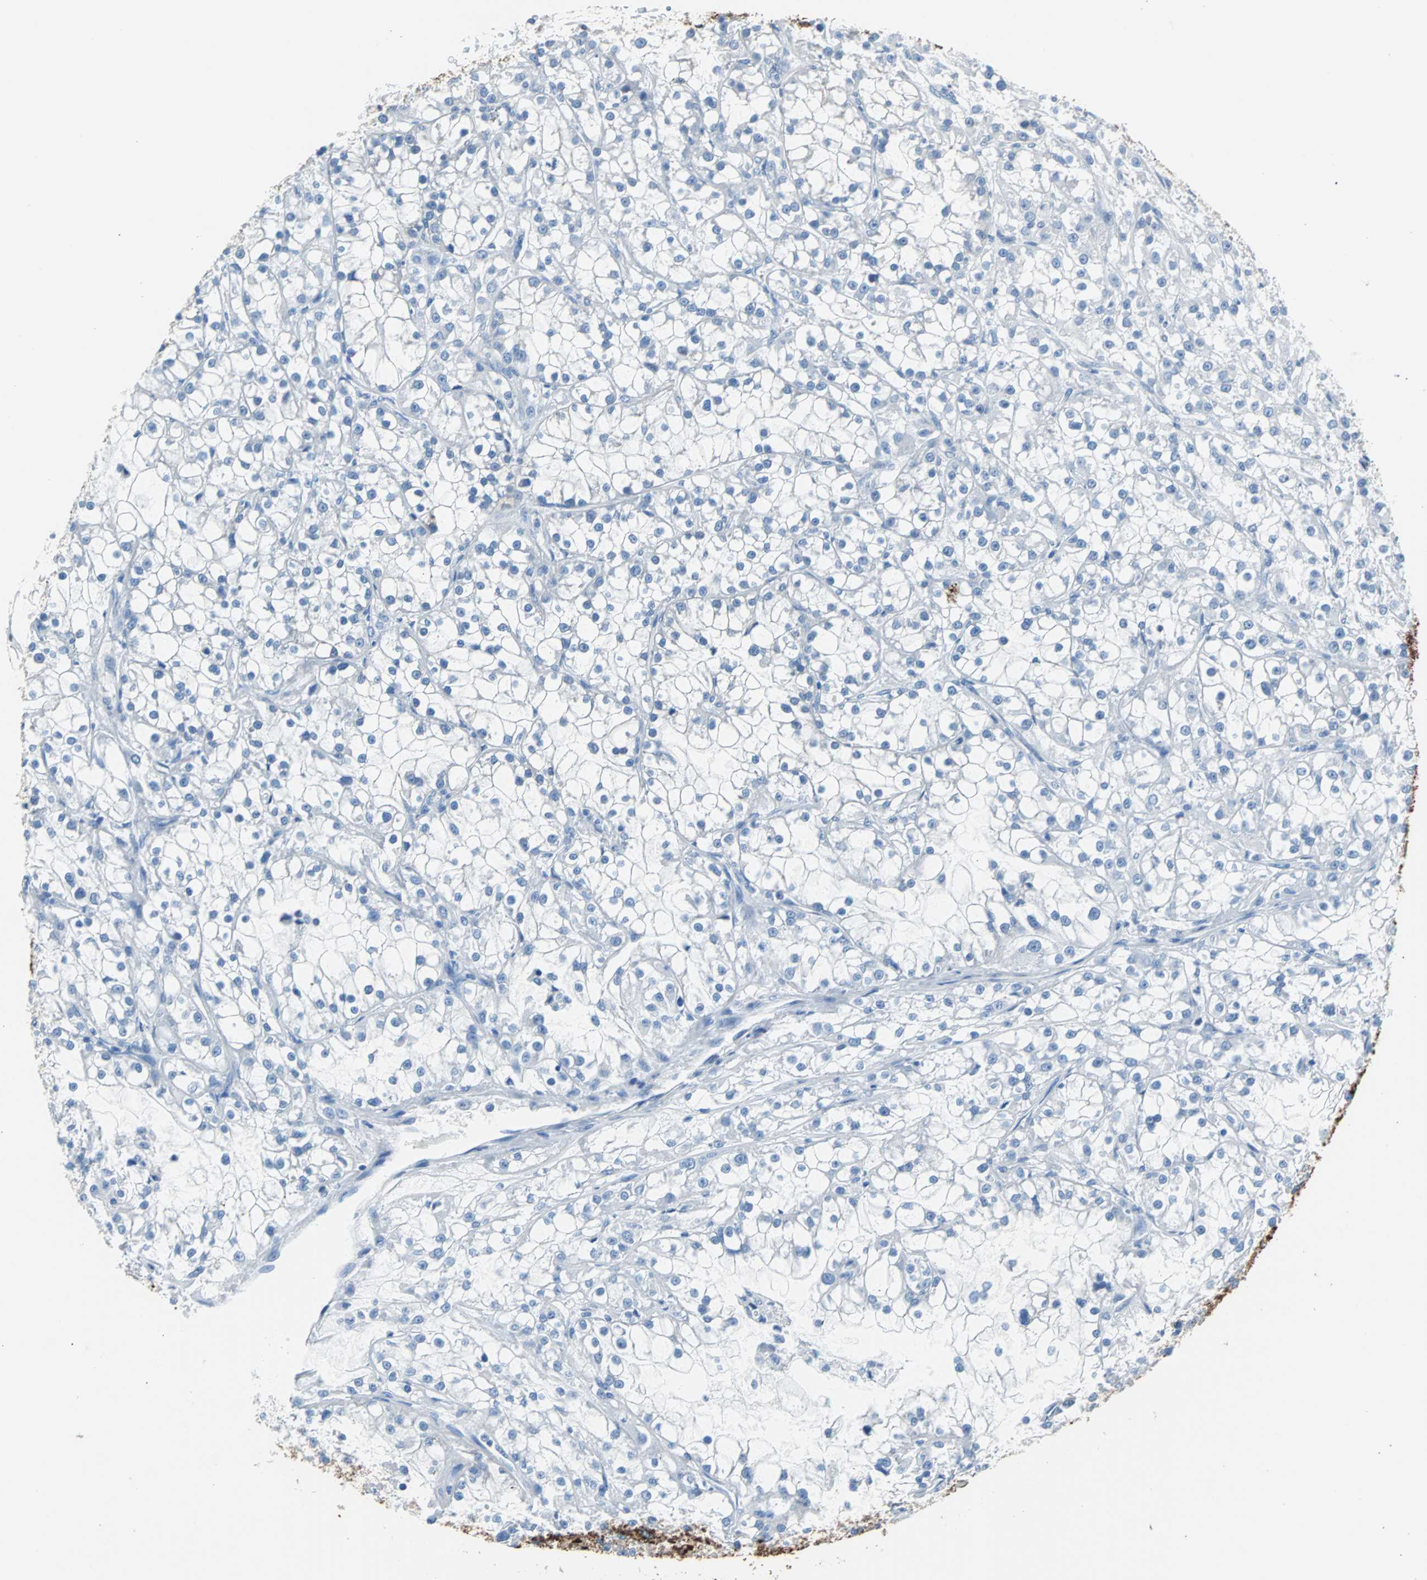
{"staining": {"intensity": "negative", "quantity": "none", "location": "none"}, "tissue": "renal cancer", "cell_type": "Tumor cells", "image_type": "cancer", "snomed": [{"axis": "morphology", "description": "Adenocarcinoma, NOS"}, {"axis": "topography", "description": "Kidney"}], "caption": "Adenocarcinoma (renal) was stained to show a protein in brown. There is no significant expression in tumor cells.", "gene": "KRT7", "patient": {"sex": "female", "age": 52}}